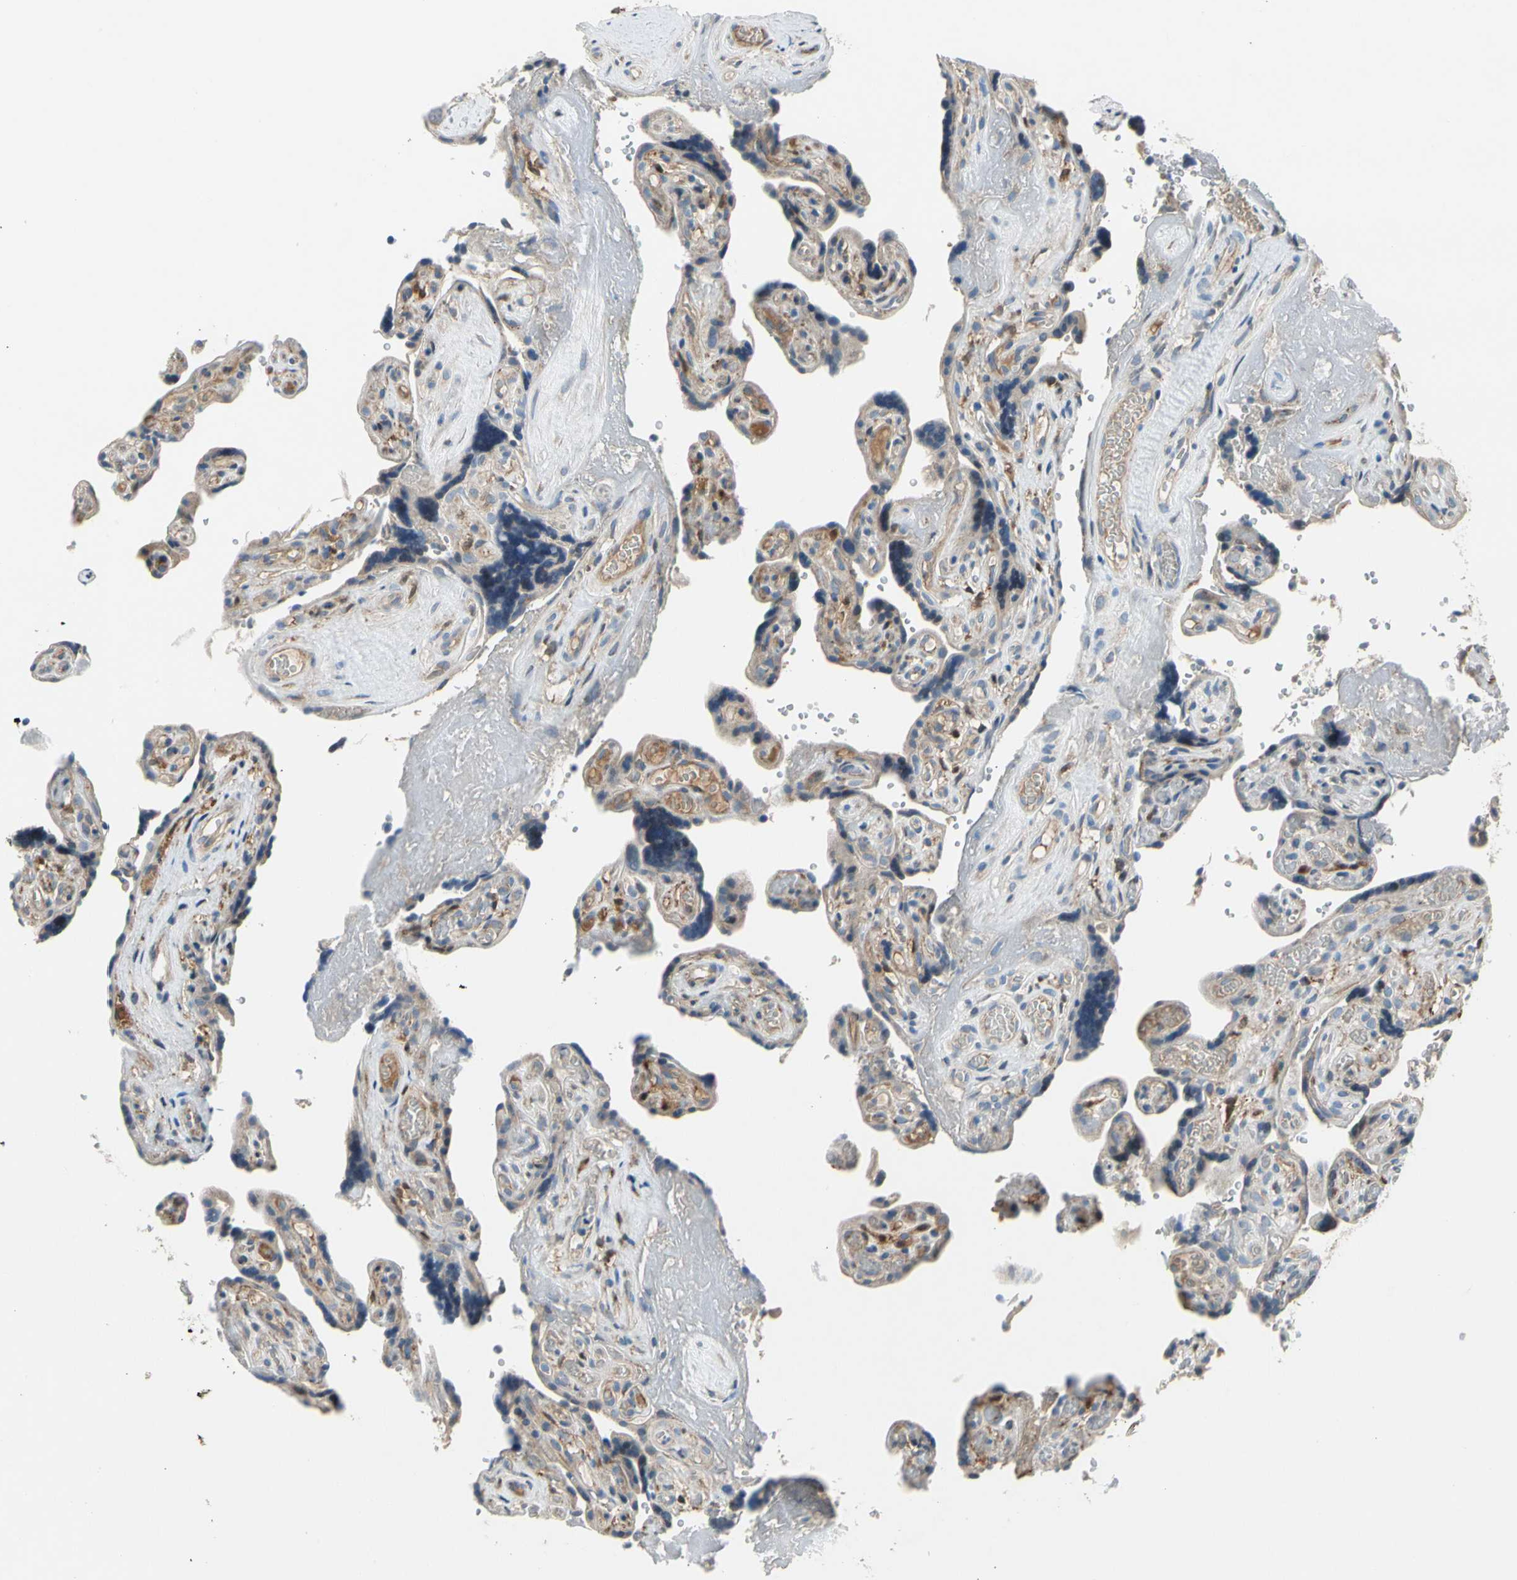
{"staining": {"intensity": "moderate", "quantity": ">75%", "location": "cytoplasmic/membranous"}, "tissue": "placenta", "cell_type": "Decidual cells", "image_type": "normal", "snomed": [{"axis": "morphology", "description": "Normal tissue, NOS"}, {"axis": "topography", "description": "Placenta"}], "caption": "Protein expression analysis of benign placenta demonstrates moderate cytoplasmic/membranous expression in approximately >75% of decidual cells.", "gene": "NPHP3", "patient": {"sex": "female", "age": 30}}